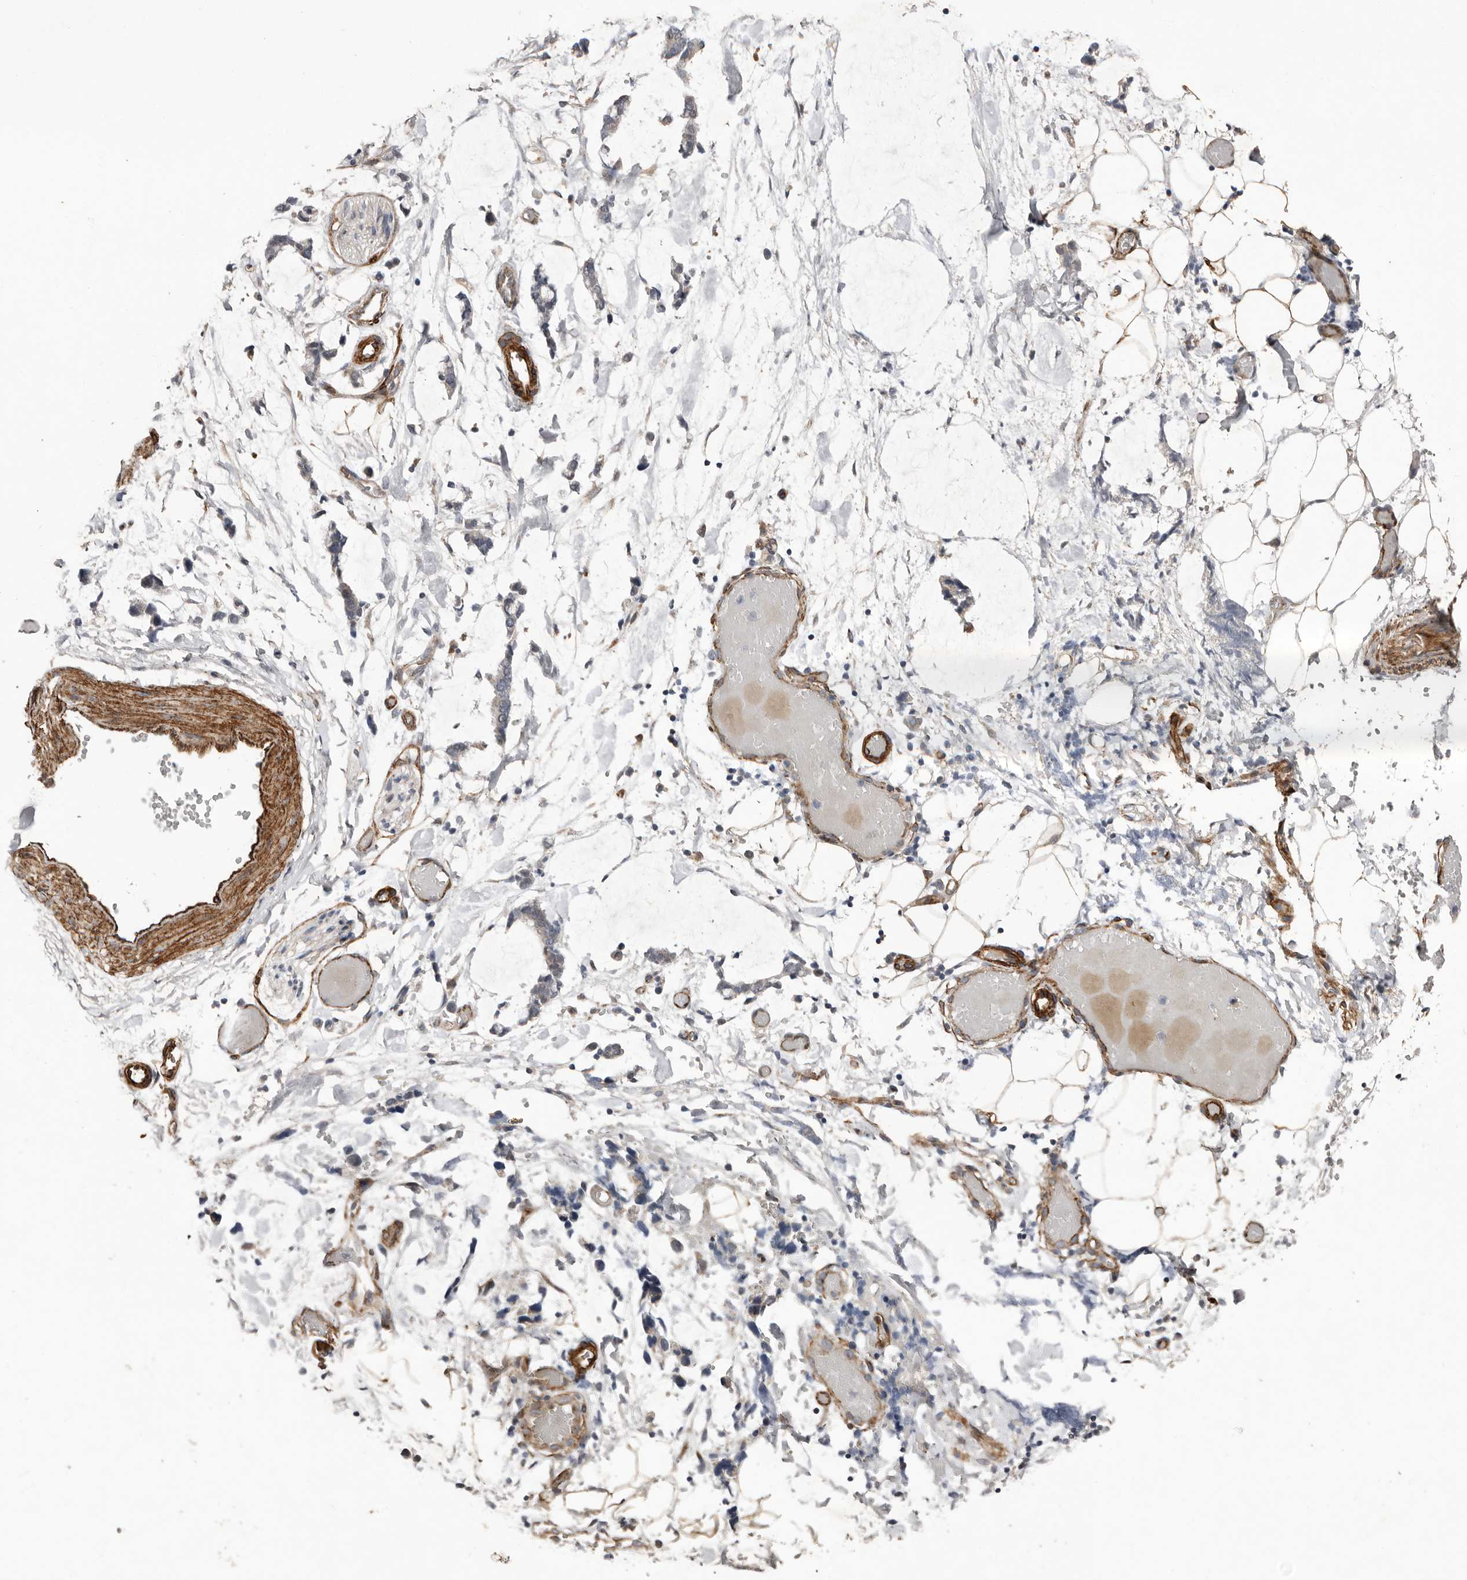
{"staining": {"intensity": "moderate", "quantity": ">75%", "location": "cytoplasmic/membranous"}, "tissue": "adipose tissue", "cell_type": "Adipocytes", "image_type": "normal", "snomed": [{"axis": "morphology", "description": "Normal tissue, NOS"}, {"axis": "morphology", "description": "Adenocarcinoma, NOS"}, {"axis": "topography", "description": "Smooth muscle"}, {"axis": "topography", "description": "Colon"}], "caption": "Moderate cytoplasmic/membranous protein expression is seen in approximately >75% of adipocytes in adipose tissue.", "gene": "RANBP17", "patient": {"sex": "male", "age": 14}}